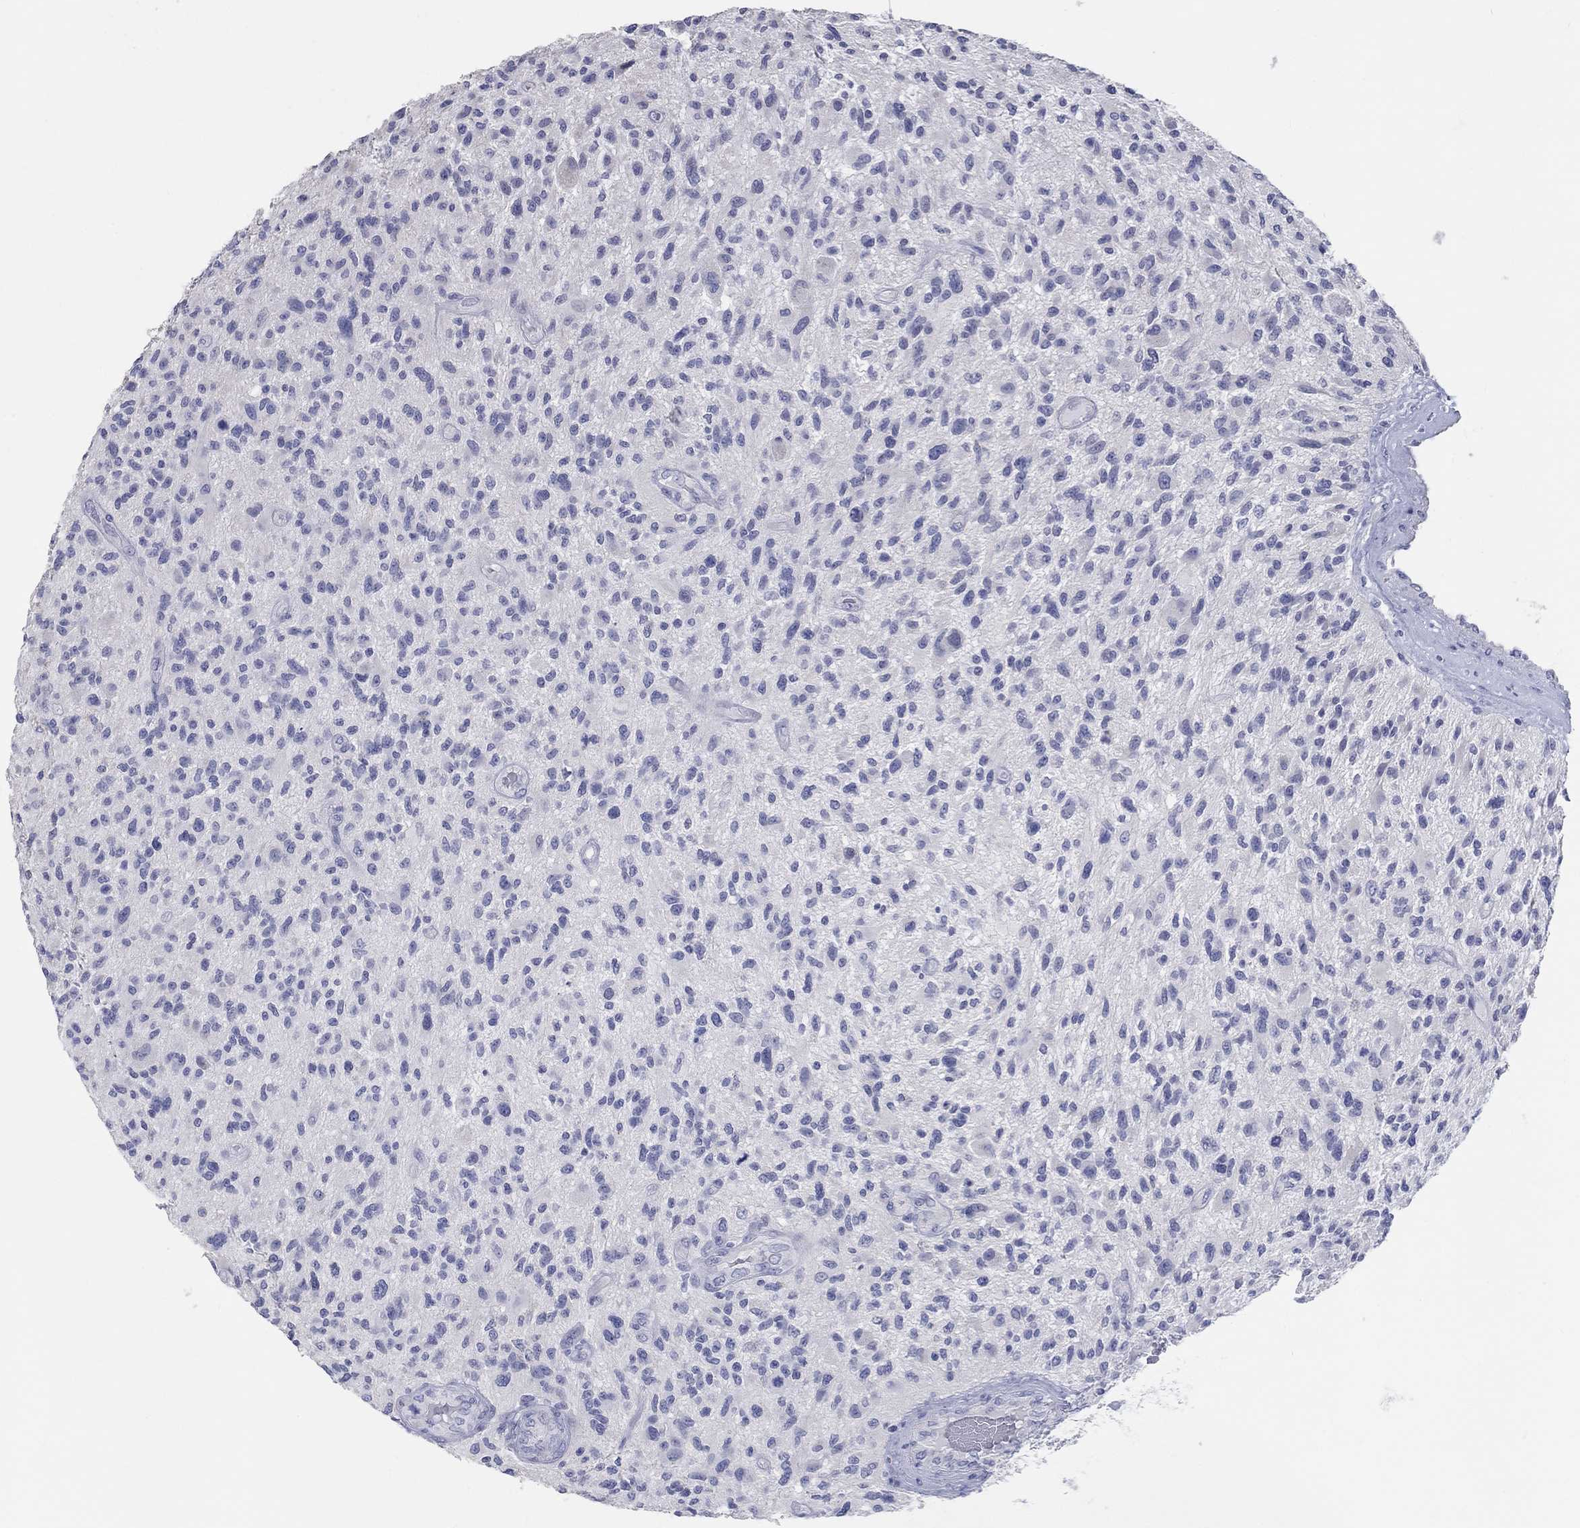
{"staining": {"intensity": "negative", "quantity": "none", "location": "none"}, "tissue": "glioma", "cell_type": "Tumor cells", "image_type": "cancer", "snomed": [{"axis": "morphology", "description": "Glioma, malignant, High grade"}, {"axis": "topography", "description": "Brain"}], "caption": "Tumor cells are negative for protein expression in human malignant high-grade glioma.", "gene": "LRRC4C", "patient": {"sex": "male", "age": 47}}